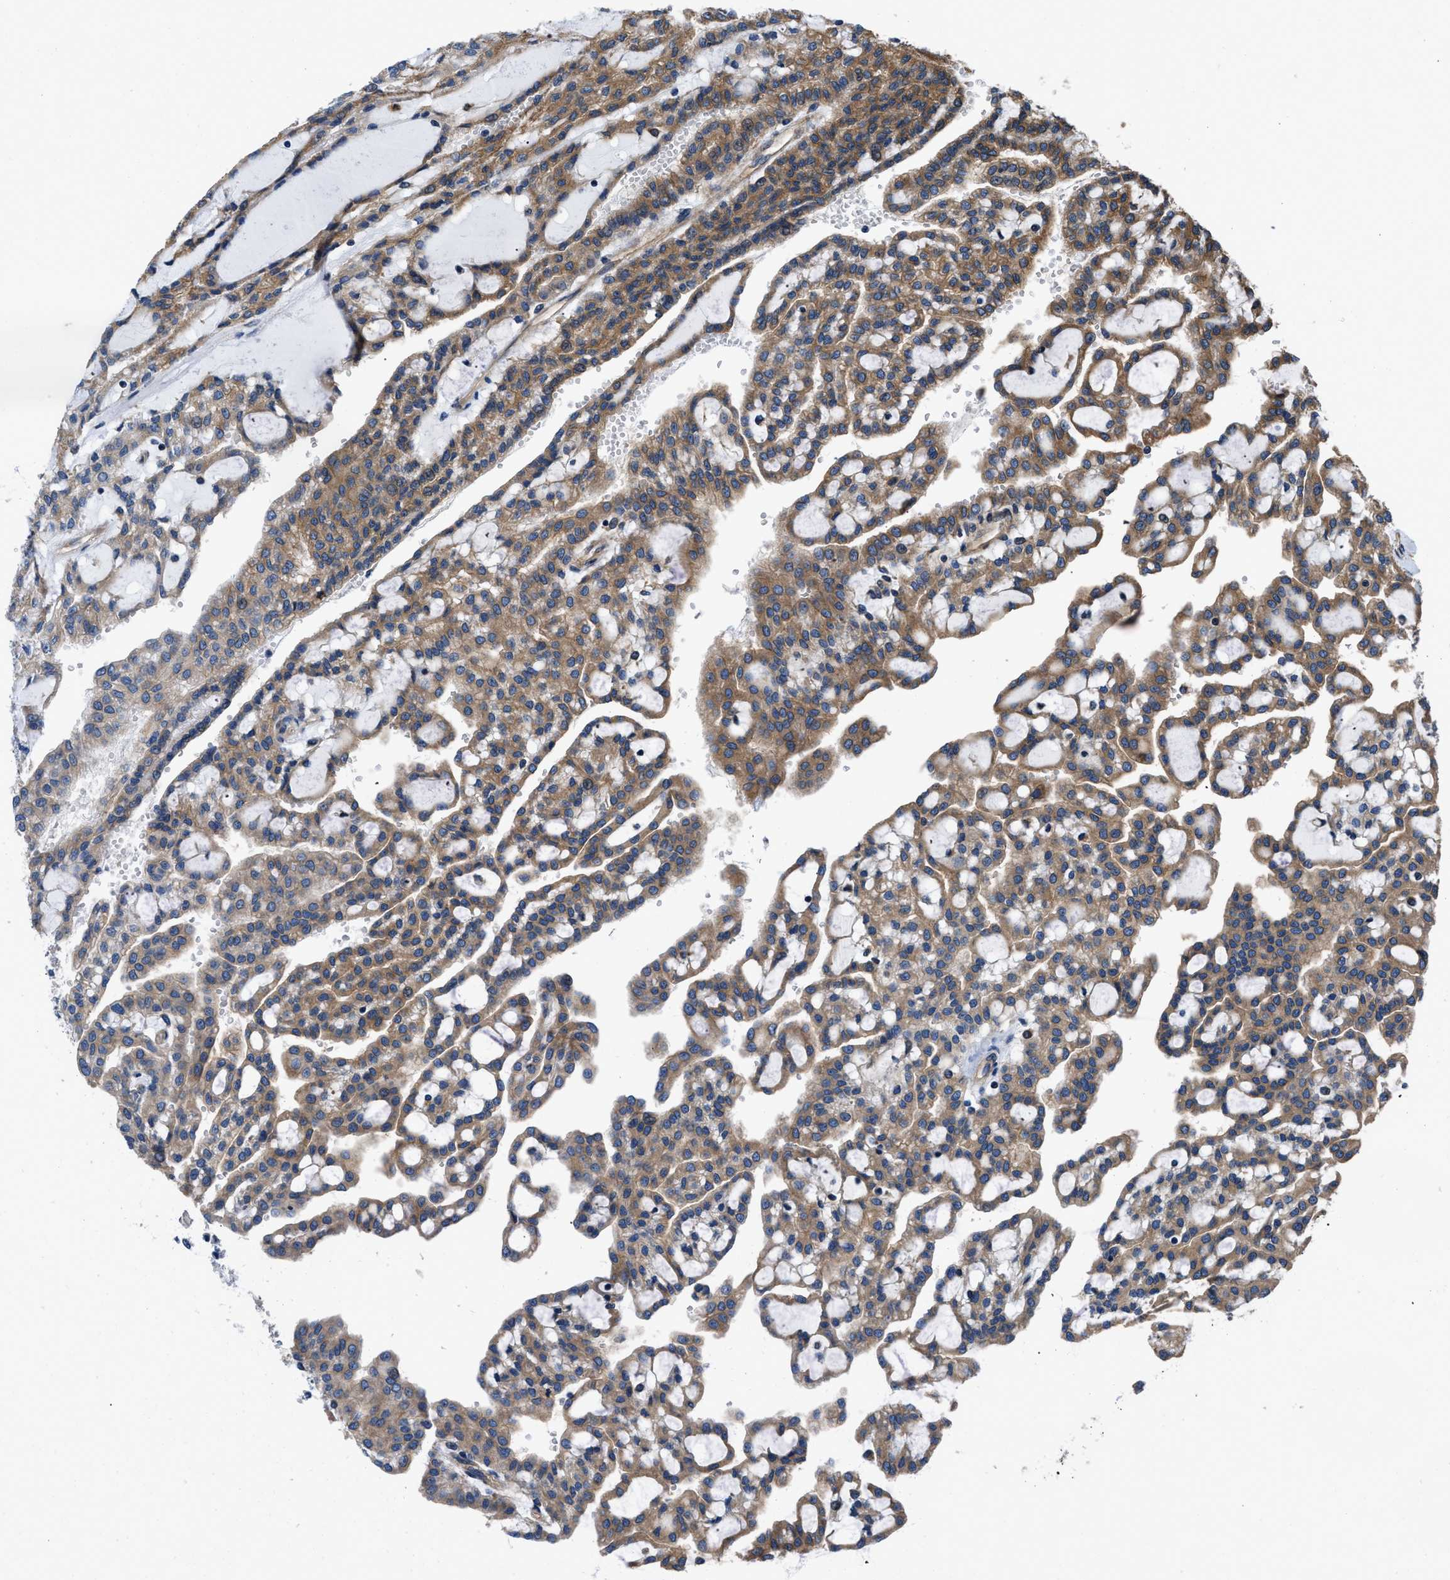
{"staining": {"intensity": "moderate", "quantity": ">75%", "location": "cytoplasmic/membranous"}, "tissue": "renal cancer", "cell_type": "Tumor cells", "image_type": "cancer", "snomed": [{"axis": "morphology", "description": "Adenocarcinoma, NOS"}, {"axis": "topography", "description": "Kidney"}], "caption": "Immunohistochemistry of renal cancer displays medium levels of moderate cytoplasmic/membranous staining in approximately >75% of tumor cells.", "gene": "CEP128", "patient": {"sex": "male", "age": 63}}